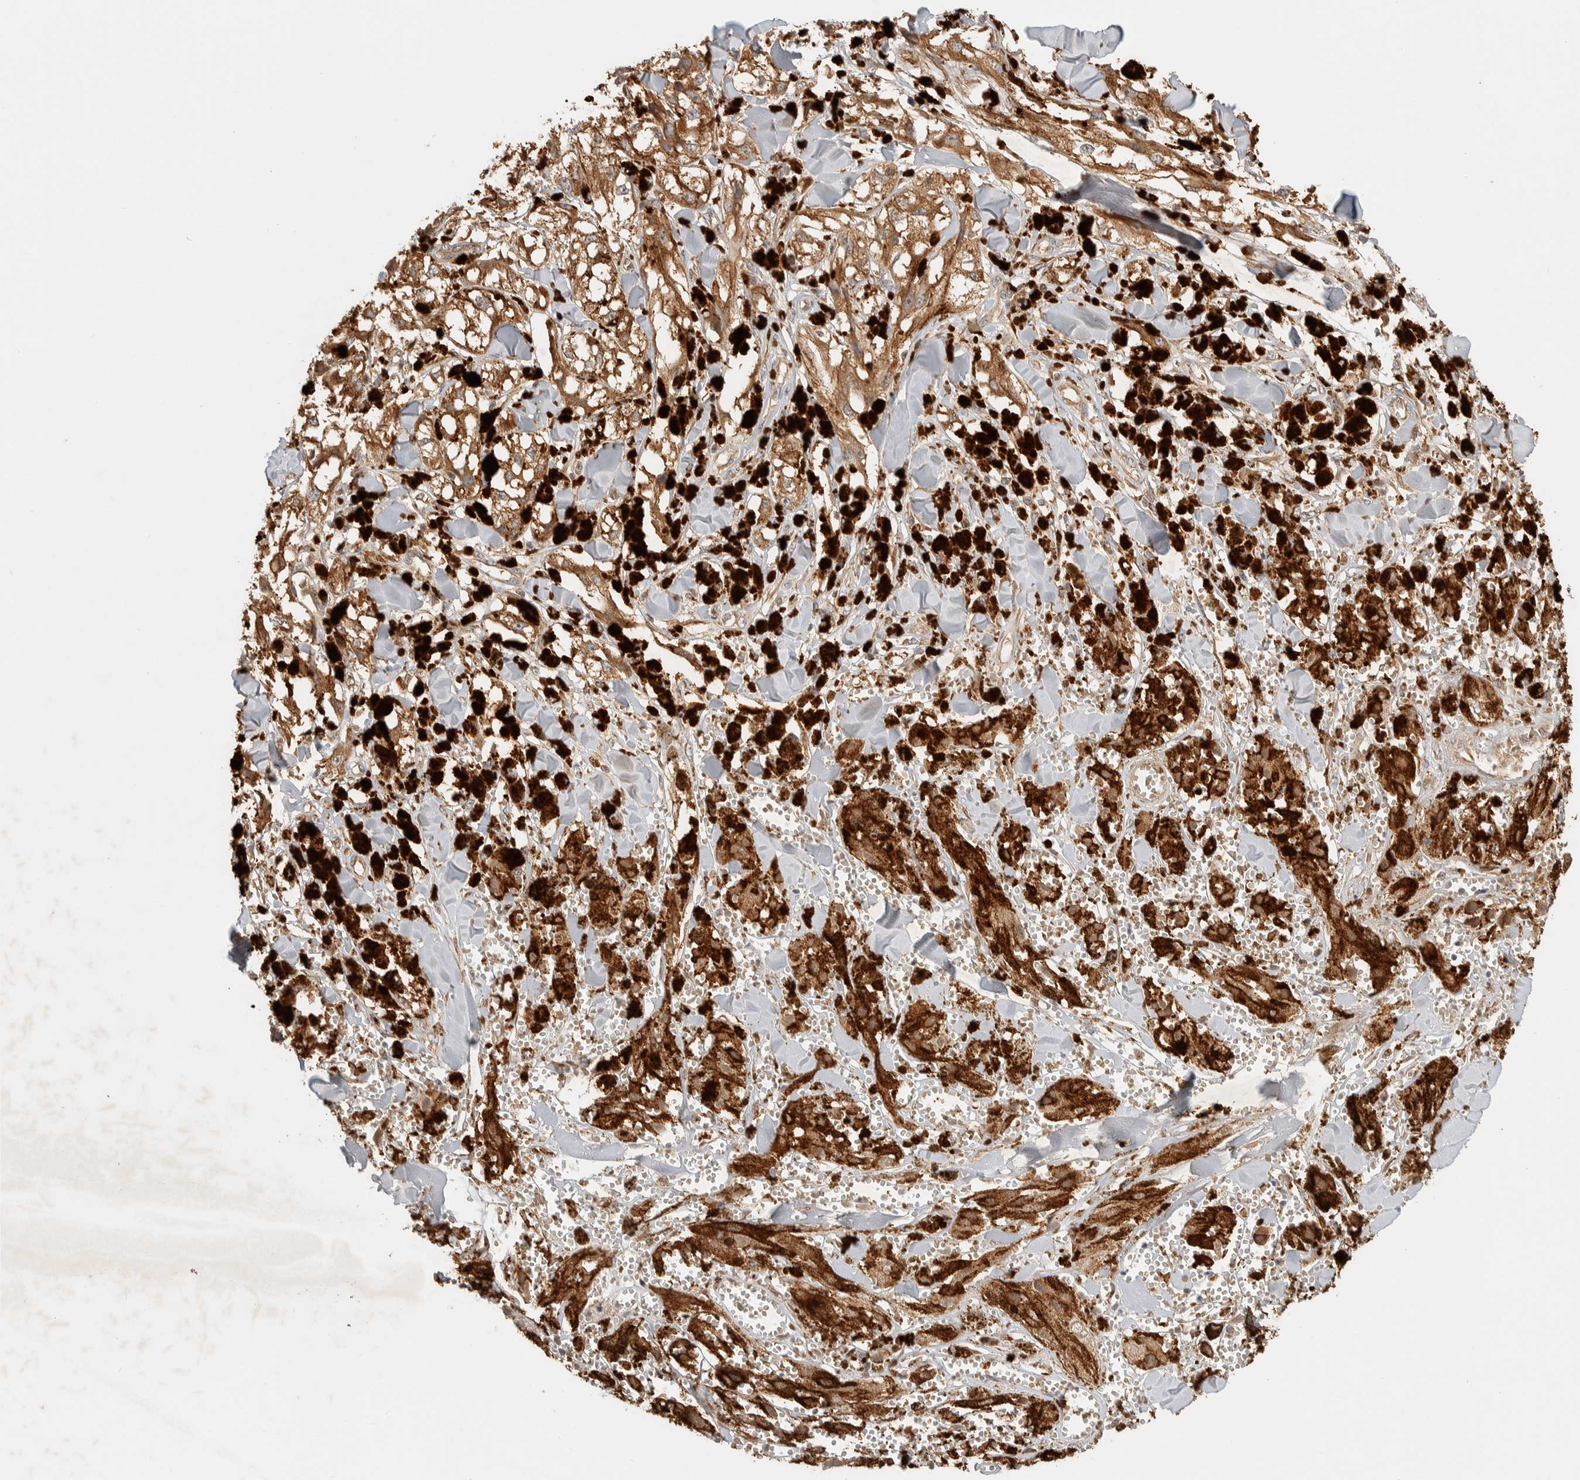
{"staining": {"intensity": "moderate", "quantity": ">75%", "location": "cytoplasmic/membranous"}, "tissue": "melanoma", "cell_type": "Tumor cells", "image_type": "cancer", "snomed": [{"axis": "morphology", "description": "Malignant melanoma, NOS"}, {"axis": "topography", "description": "Skin"}], "caption": "Human malignant melanoma stained with a protein marker demonstrates moderate staining in tumor cells.", "gene": "TTI2", "patient": {"sex": "male", "age": 88}}